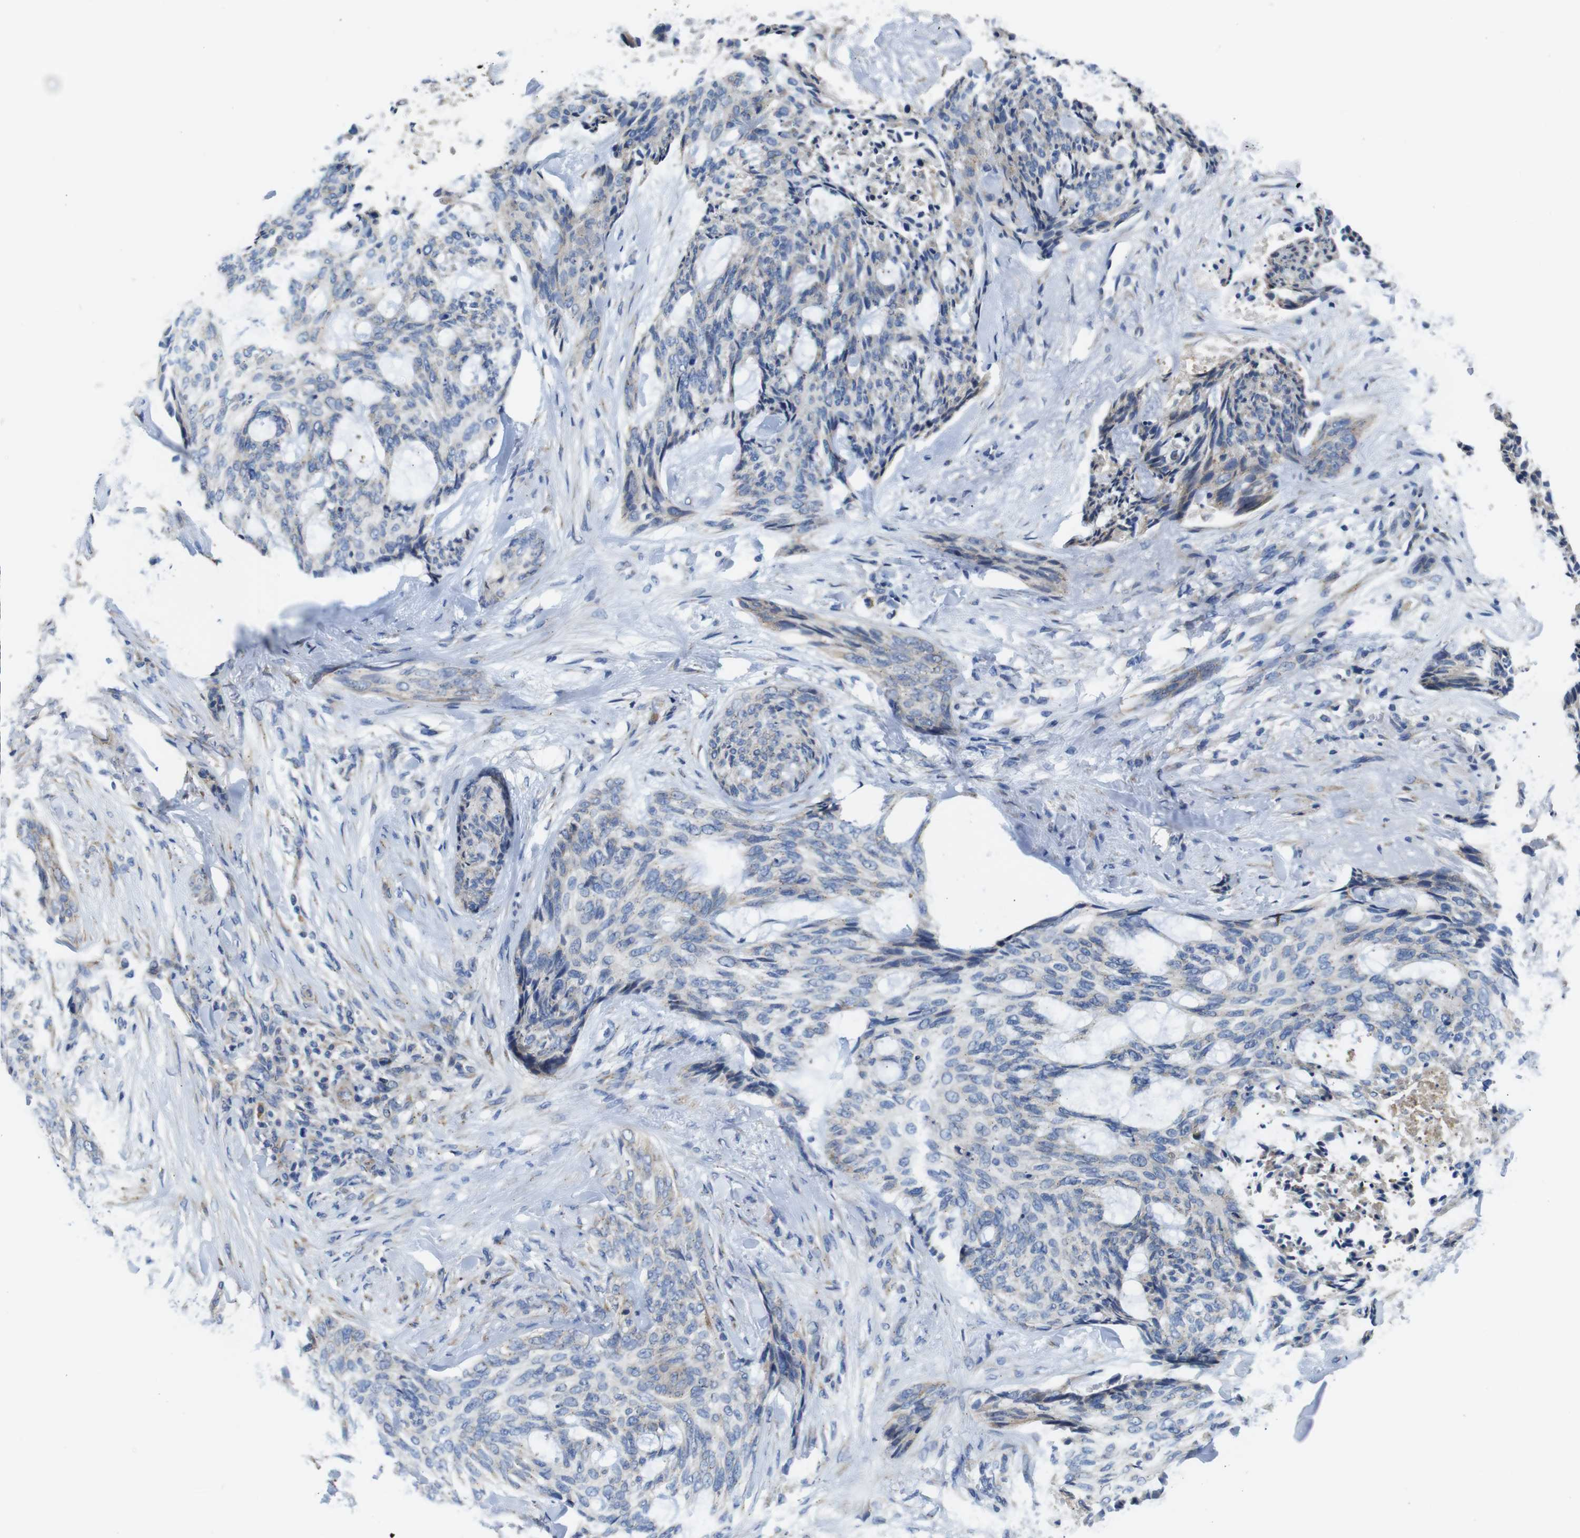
{"staining": {"intensity": "negative", "quantity": "none", "location": "none"}, "tissue": "skin cancer", "cell_type": "Tumor cells", "image_type": "cancer", "snomed": [{"axis": "morphology", "description": "Normal tissue, NOS"}, {"axis": "morphology", "description": "Basal cell carcinoma"}, {"axis": "topography", "description": "Skin"}], "caption": "A photomicrograph of basal cell carcinoma (skin) stained for a protein shows no brown staining in tumor cells.", "gene": "DDRGK1", "patient": {"sex": "female", "age": 71}}